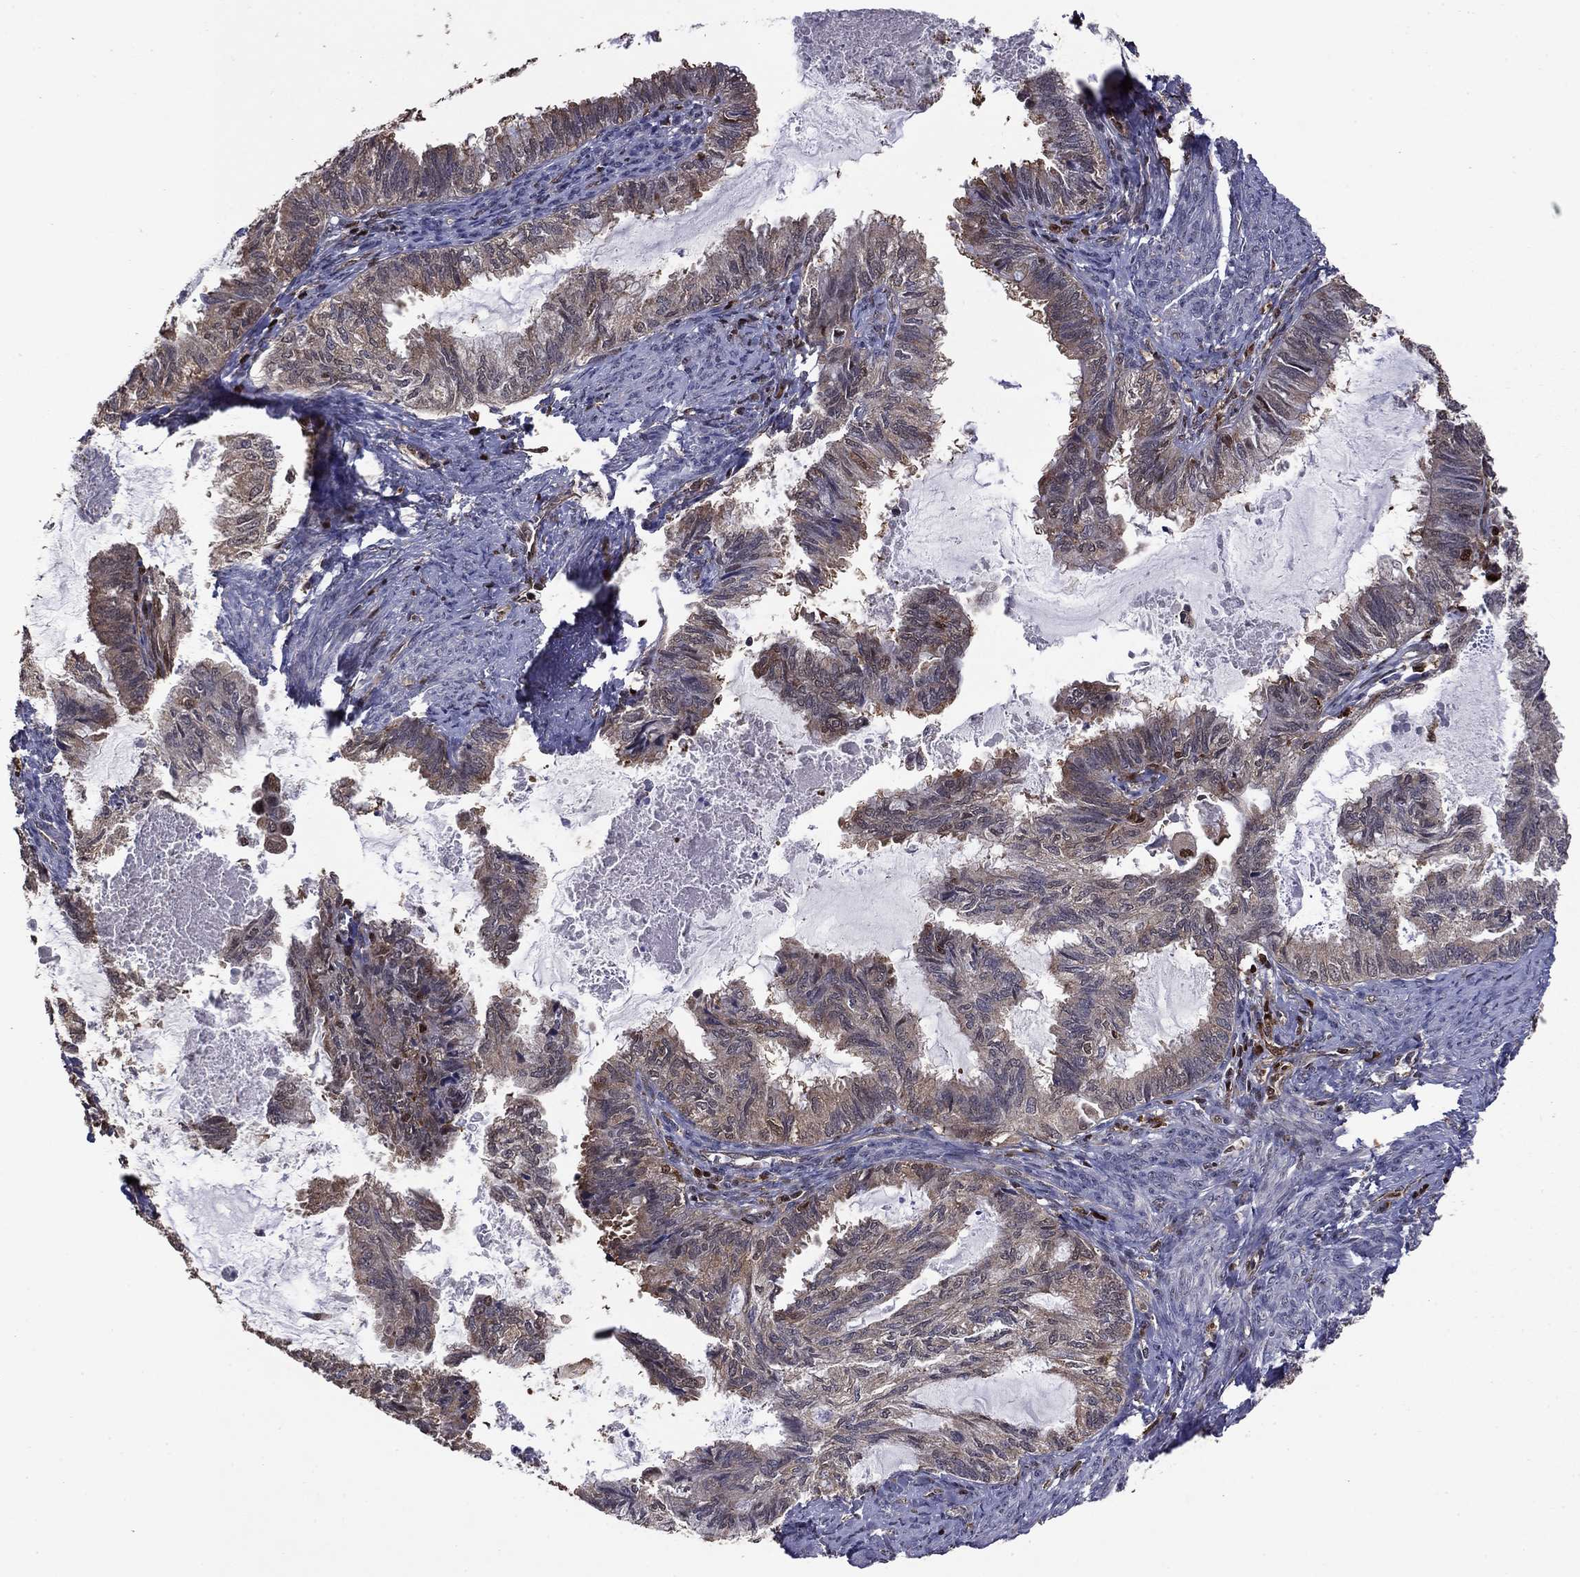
{"staining": {"intensity": "moderate", "quantity": "<25%", "location": "cytoplasmic/membranous"}, "tissue": "endometrial cancer", "cell_type": "Tumor cells", "image_type": "cancer", "snomed": [{"axis": "morphology", "description": "Adenocarcinoma, NOS"}, {"axis": "topography", "description": "Endometrium"}], "caption": "Immunohistochemistry of endometrial cancer (adenocarcinoma) demonstrates low levels of moderate cytoplasmic/membranous expression in about <25% of tumor cells.", "gene": "APPBP2", "patient": {"sex": "female", "age": 86}}